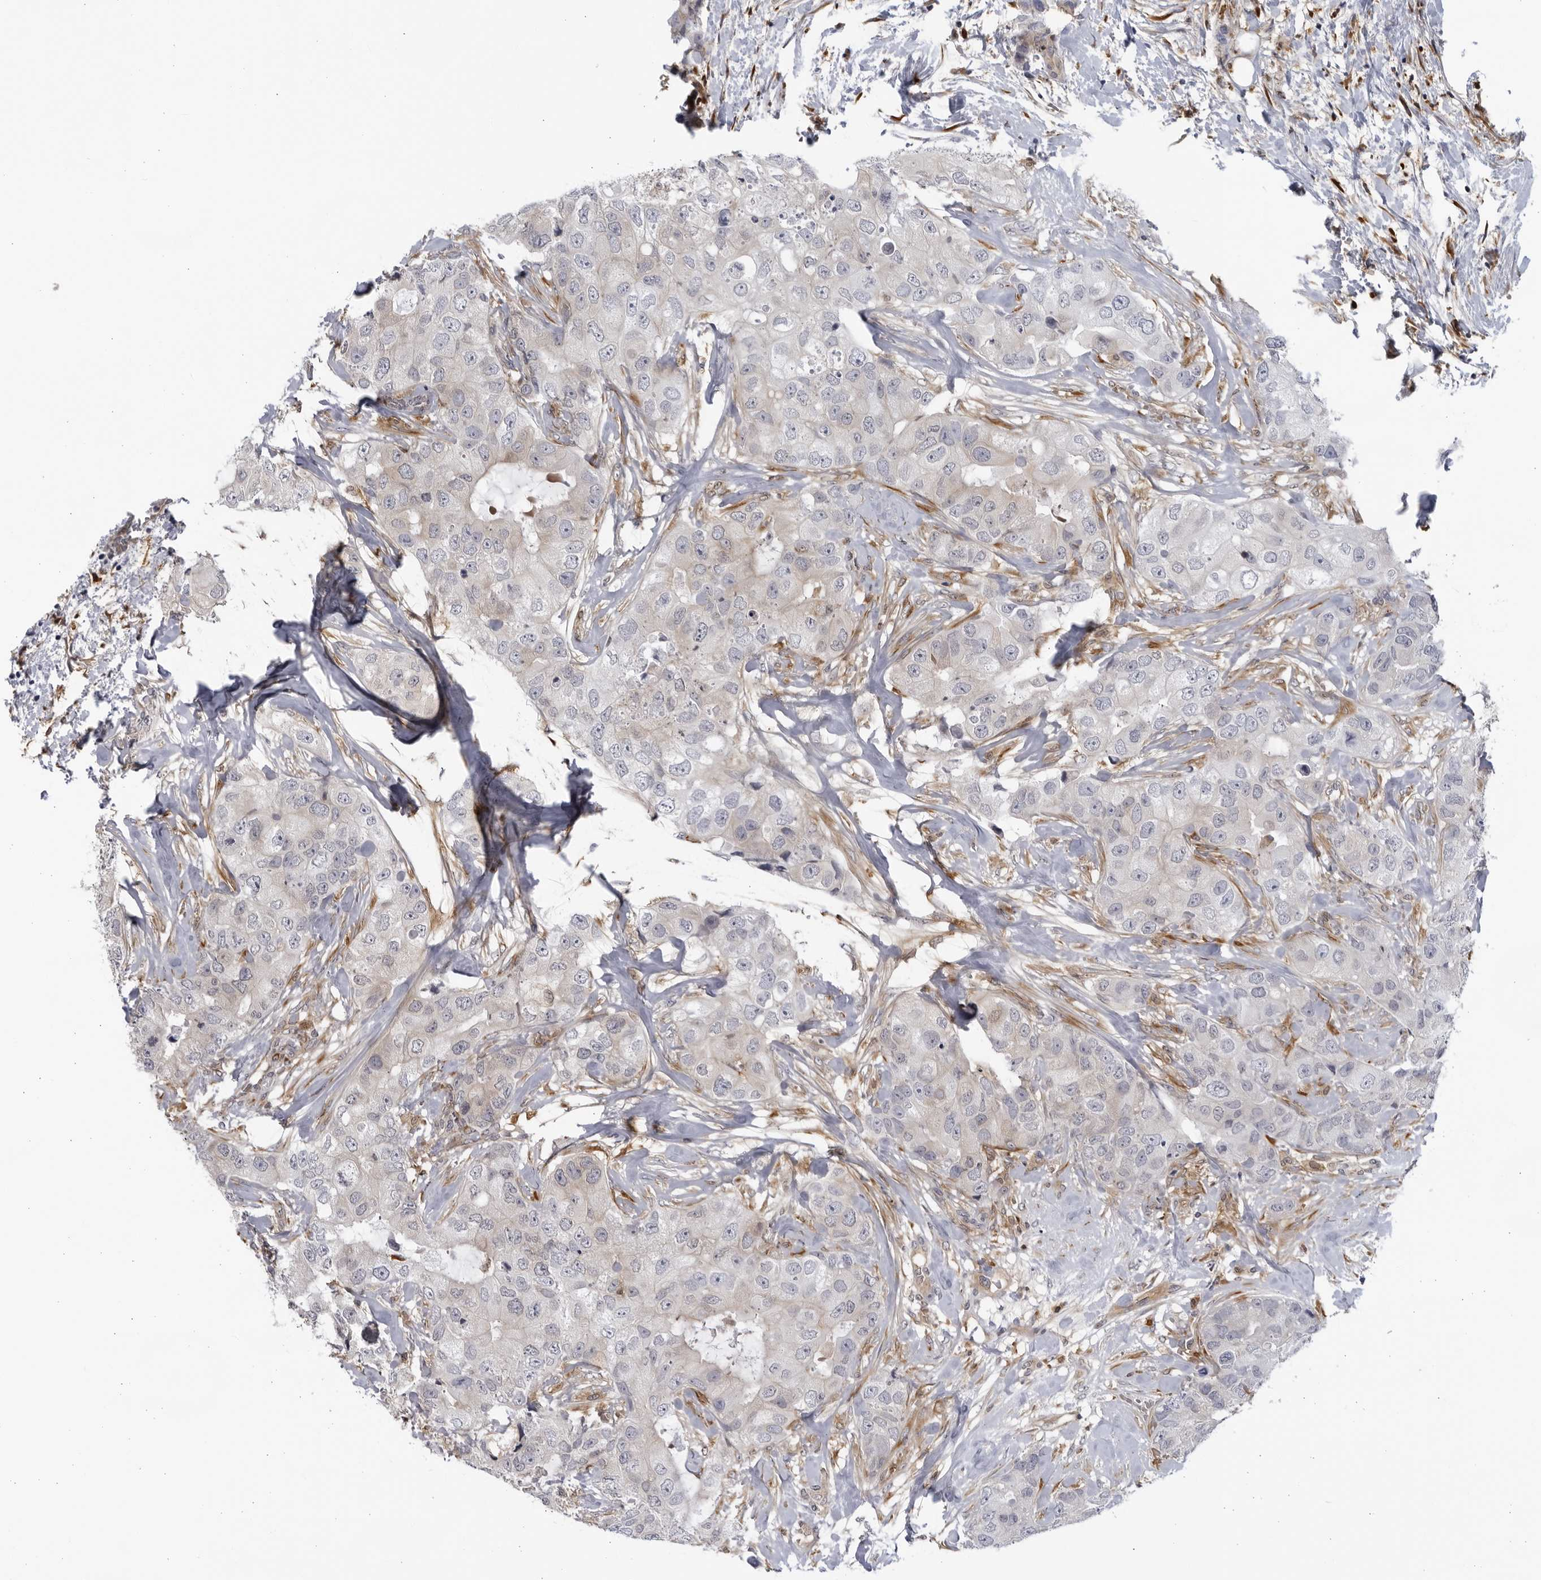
{"staining": {"intensity": "negative", "quantity": "none", "location": "none"}, "tissue": "breast cancer", "cell_type": "Tumor cells", "image_type": "cancer", "snomed": [{"axis": "morphology", "description": "Duct carcinoma"}, {"axis": "topography", "description": "Breast"}], "caption": "Micrograph shows no significant protein staining in tumor cells of breast cancer.", "gene": "BMP2K", "patient": {"sex": "female", "age": 62}}